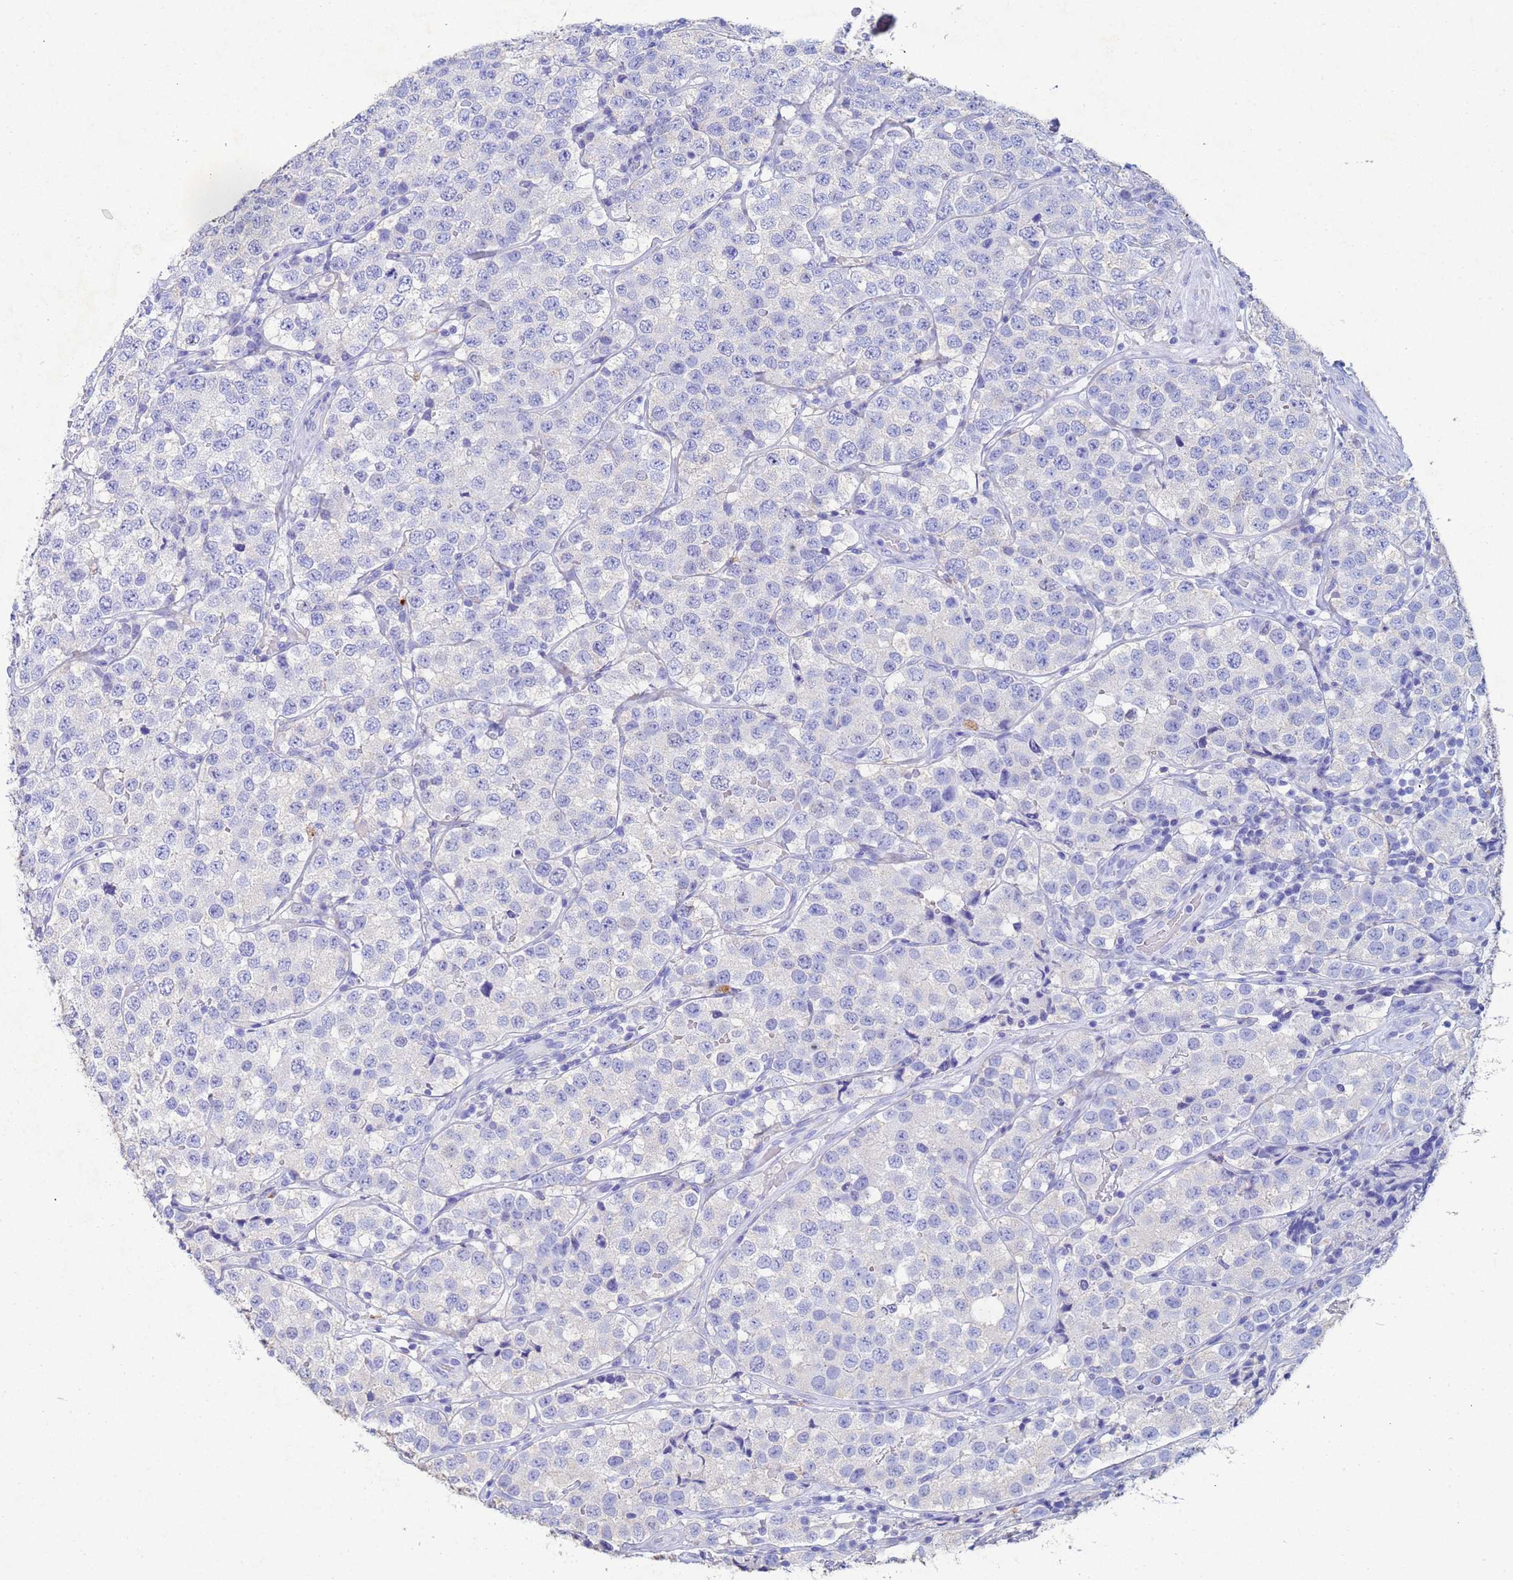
{"staining": {"intensity": "negative", "quantity": "none", "location": "none"}, "tissue": "testis cancer", "cell_type": "Tumor cells", "image_type": "cancer", "snomed": [{"axis": "morphology", "description": "Seminoma, NOS"}, {"axis": "topography", "description": "Testis"}], "caption": "Tumor cells show no significant protein staining in testis seminoma. The staining was performed using DAB to visualize the protein expression in brown, while the nuclei were stained in blue with hematoxylin (Magnification: 20x).", "gene": "CSTB", "patient": {"sex": "male", "age": 34}}